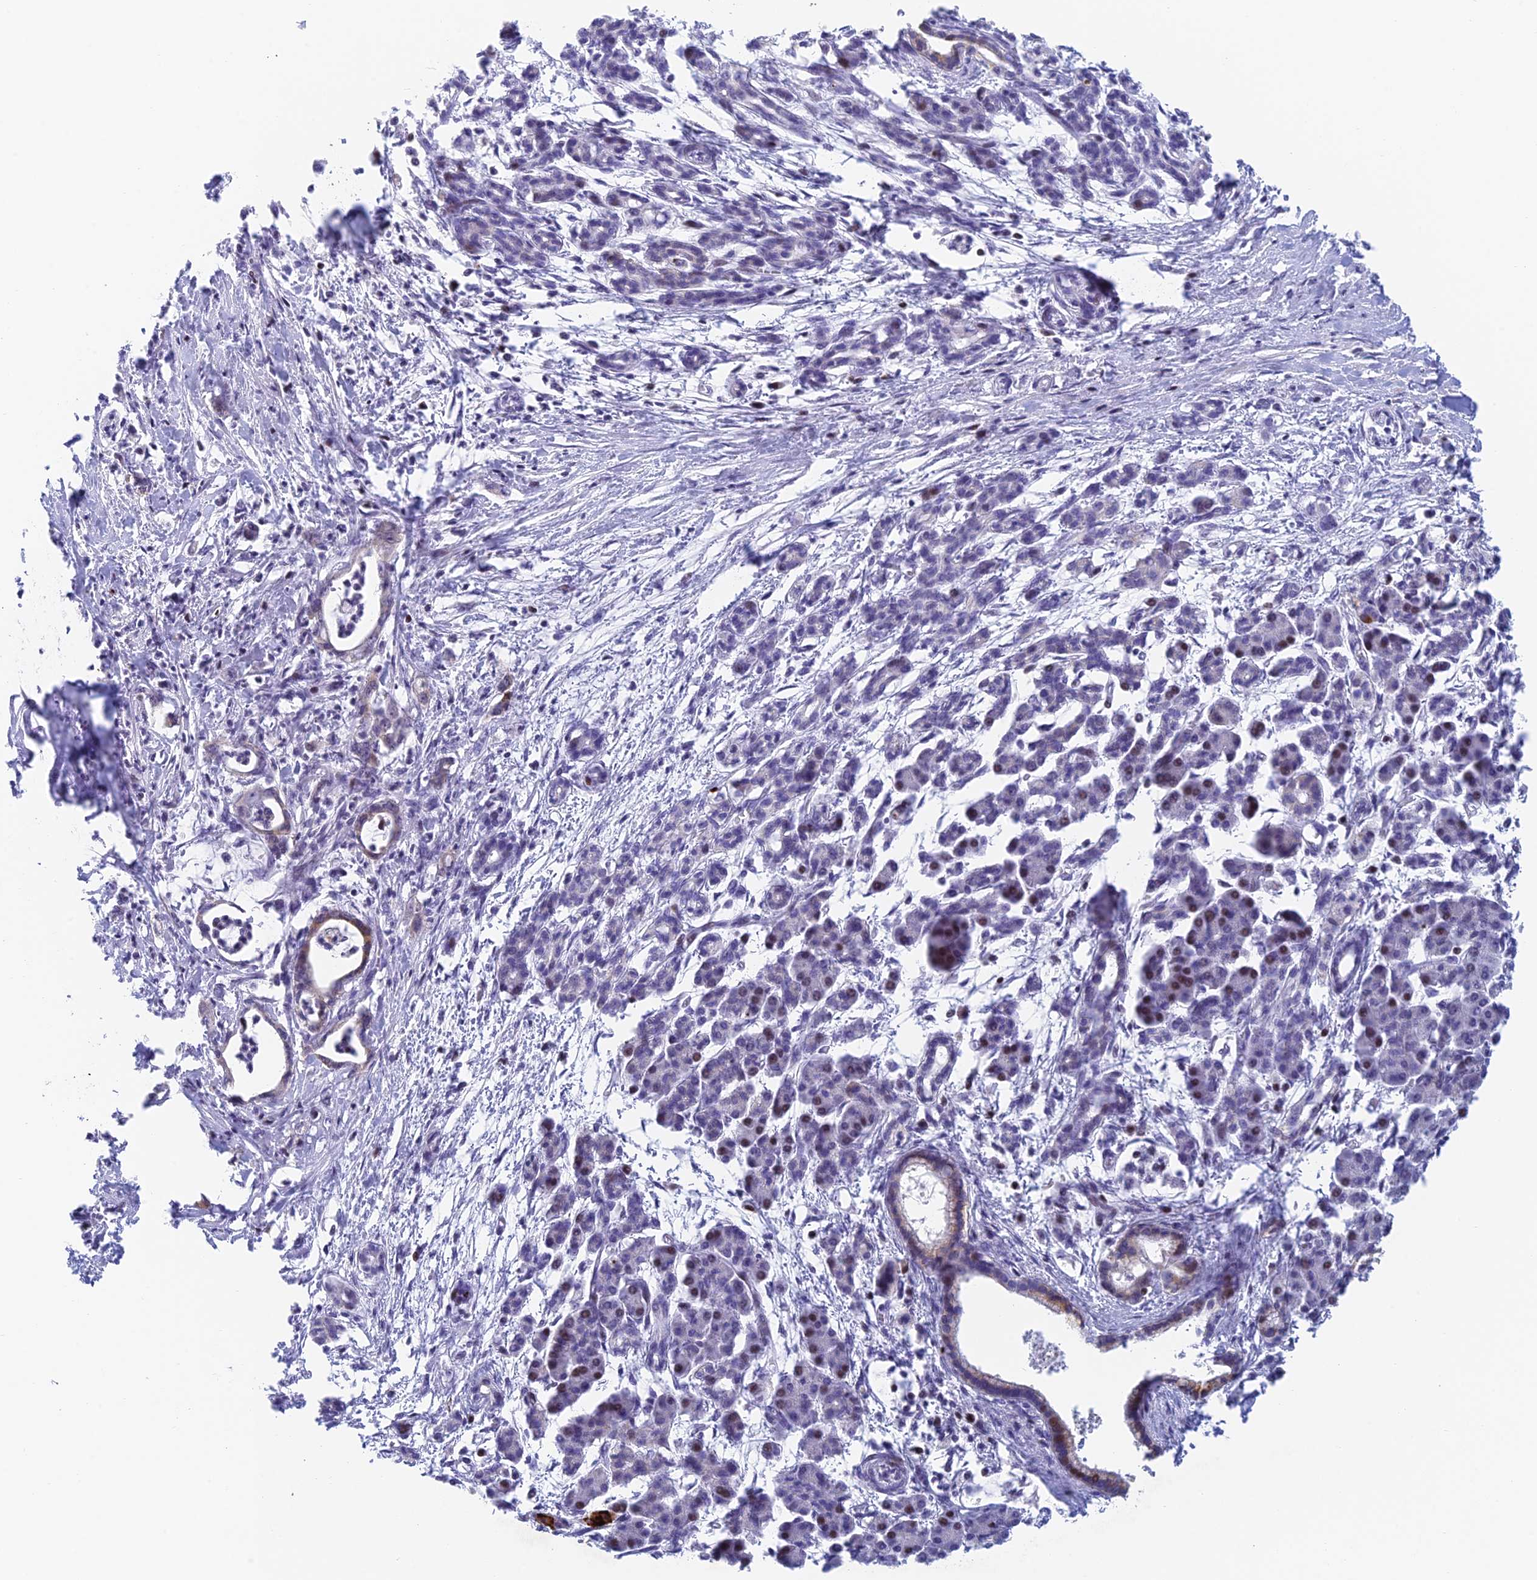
{"staining": {"intensity": "weak", "quantity": "<25%", "location": "cytoplasmic/membranous"}, "tissue": "pancreatic cancer", "cell_type": "Tumor cells", "image_type": "cancer", "snomed": [{"axis": "morphology", "description": "Adenocarcinoma, NOS"}, {"axis": "topography", "description": "Pancreas"}], "caption": "The histopathology image reveals no significant expression in tumor cells of adenocarcinoma (pancreatic).", "gene": "REXO5", "patient": {"sex": "female", "age": 55}}